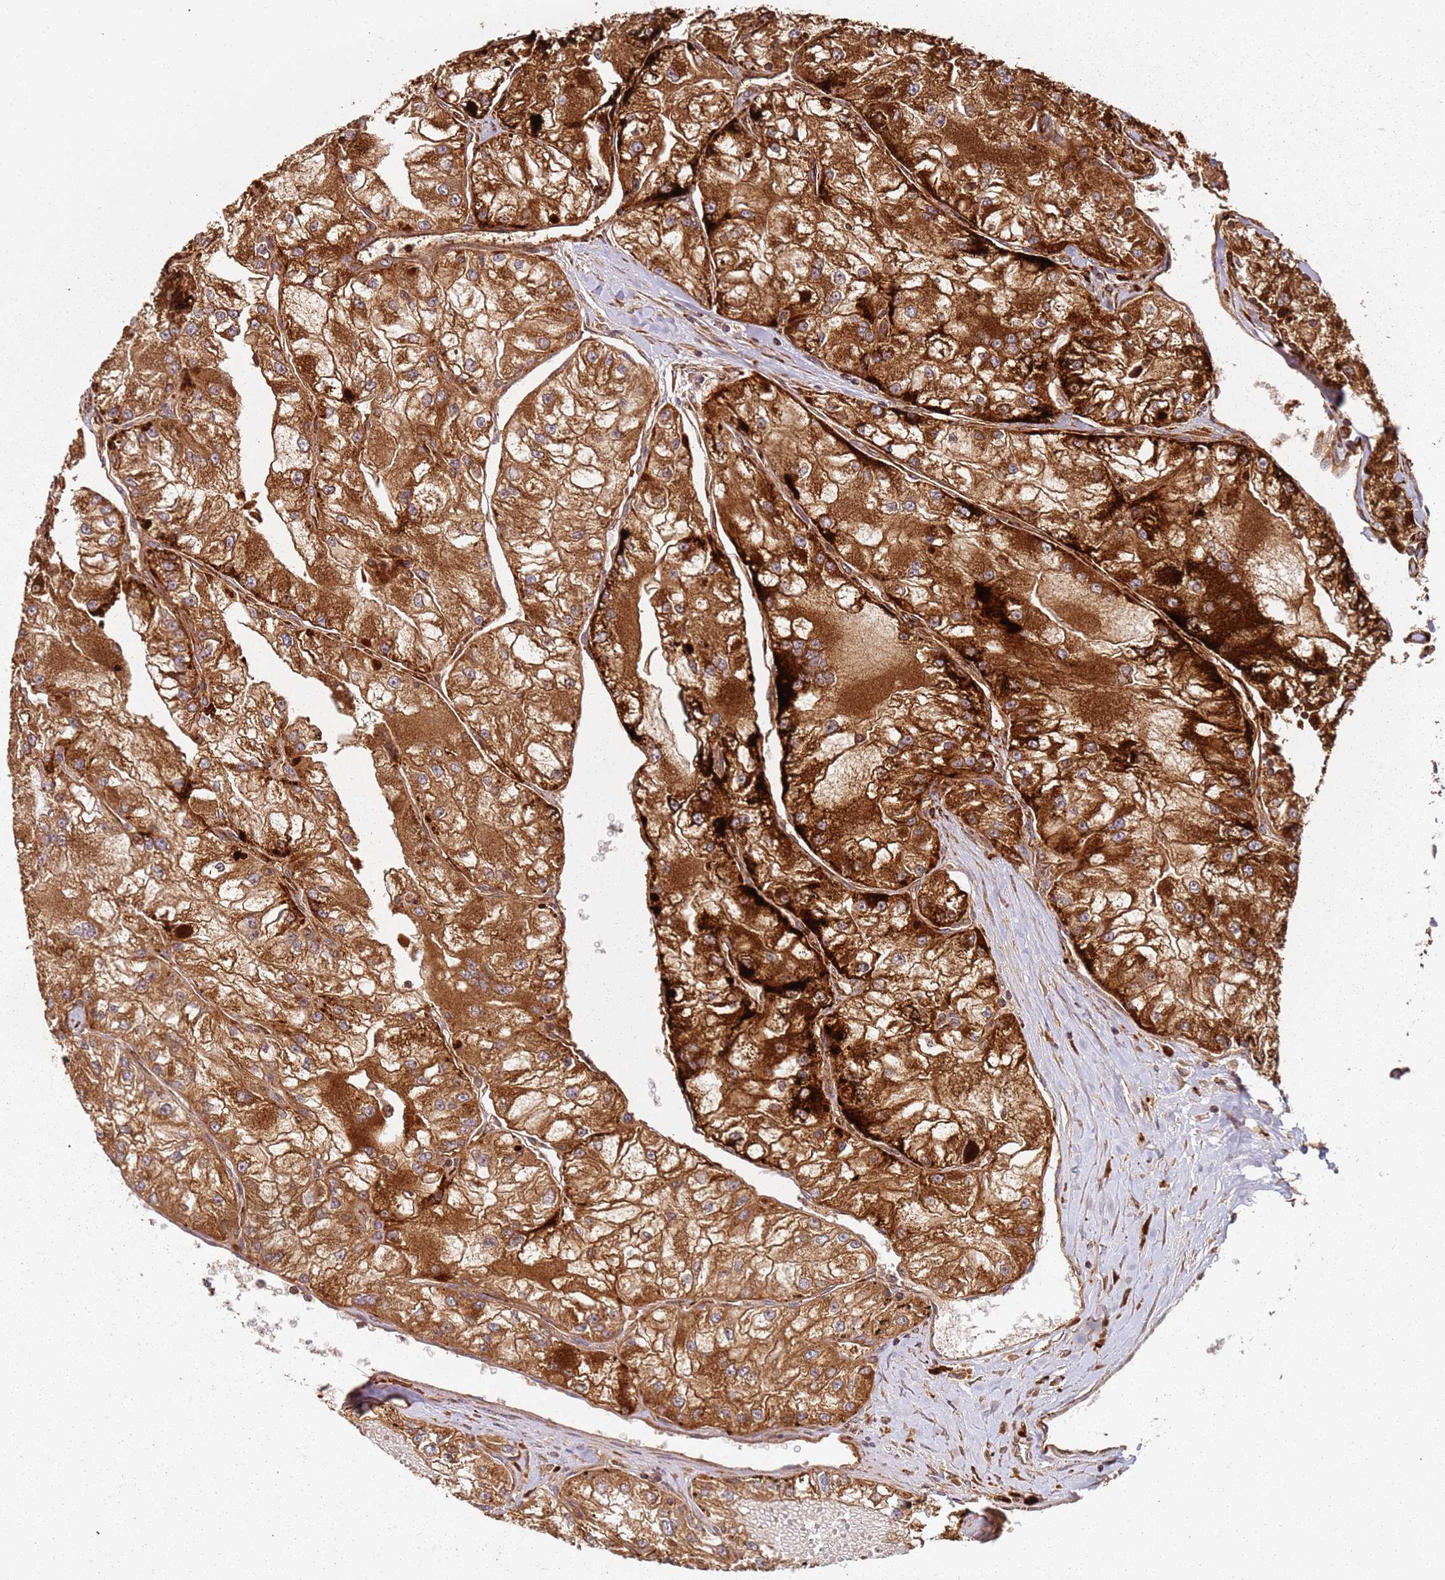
{"staining": {"intensity": "strong", "quantity": ">75%", "location": "cytoplasmic/membranous"}, "tissue": "renal cancer", "cell_type": "Tumor cells", "image_type": "cancer", "snomed": [{"axis": "morphology", "description": "Adenocarcinoma, NOS"}, {"axis": "topography", "description": "Kidney"}], "caption": "Renal adenocarcinoma tissue displays strong cytoplasmic/membranous expression in about >75% of tumor cells, visualized by immunohistochemistry.", "gene": "SCGB2B2", "patient": {"sex": "female", "age": 72}}